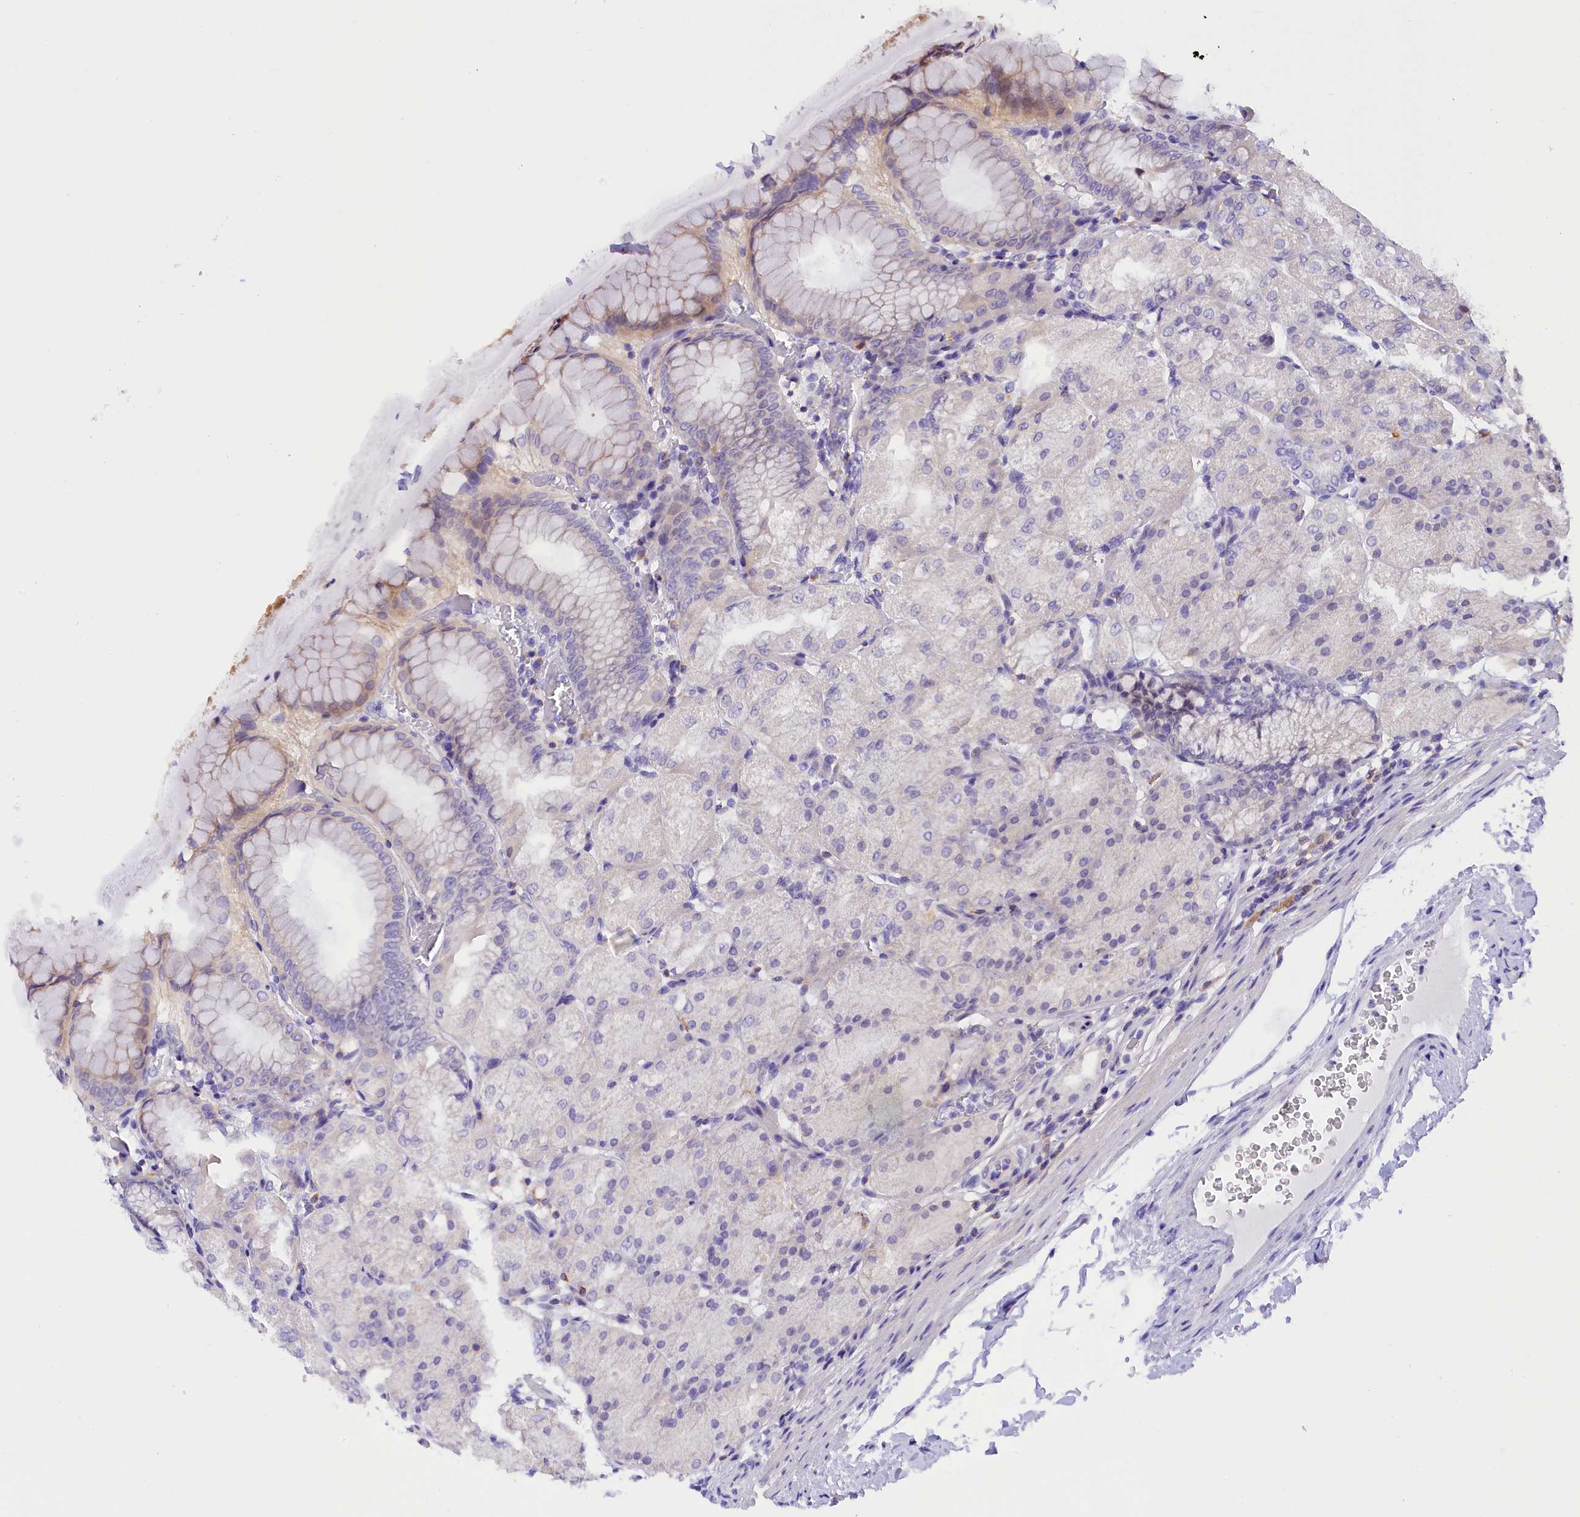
{"staining": {"intensity": "weak", "quantity": "25%-75%", "location": "cytoplasmic/membranous"}, "tissue": "stomach", "cell_type": "Glandular cells", "image_type": "normal", "snomed": [{"axis": "morphology", "description": "Normal tissue, NOS"}, {"axis": "topography", "description": "Stomach, upper"}, {"axis": "topography", "description": "Stomach, lower"}], "caption": "Protein staining of benign stomach shows weak cytoplasmic/membranous positivity in approximately 25%-75% of glandular cells.", "gene": "COL6A5", "patient": {"sex": "male", "age": 62}}